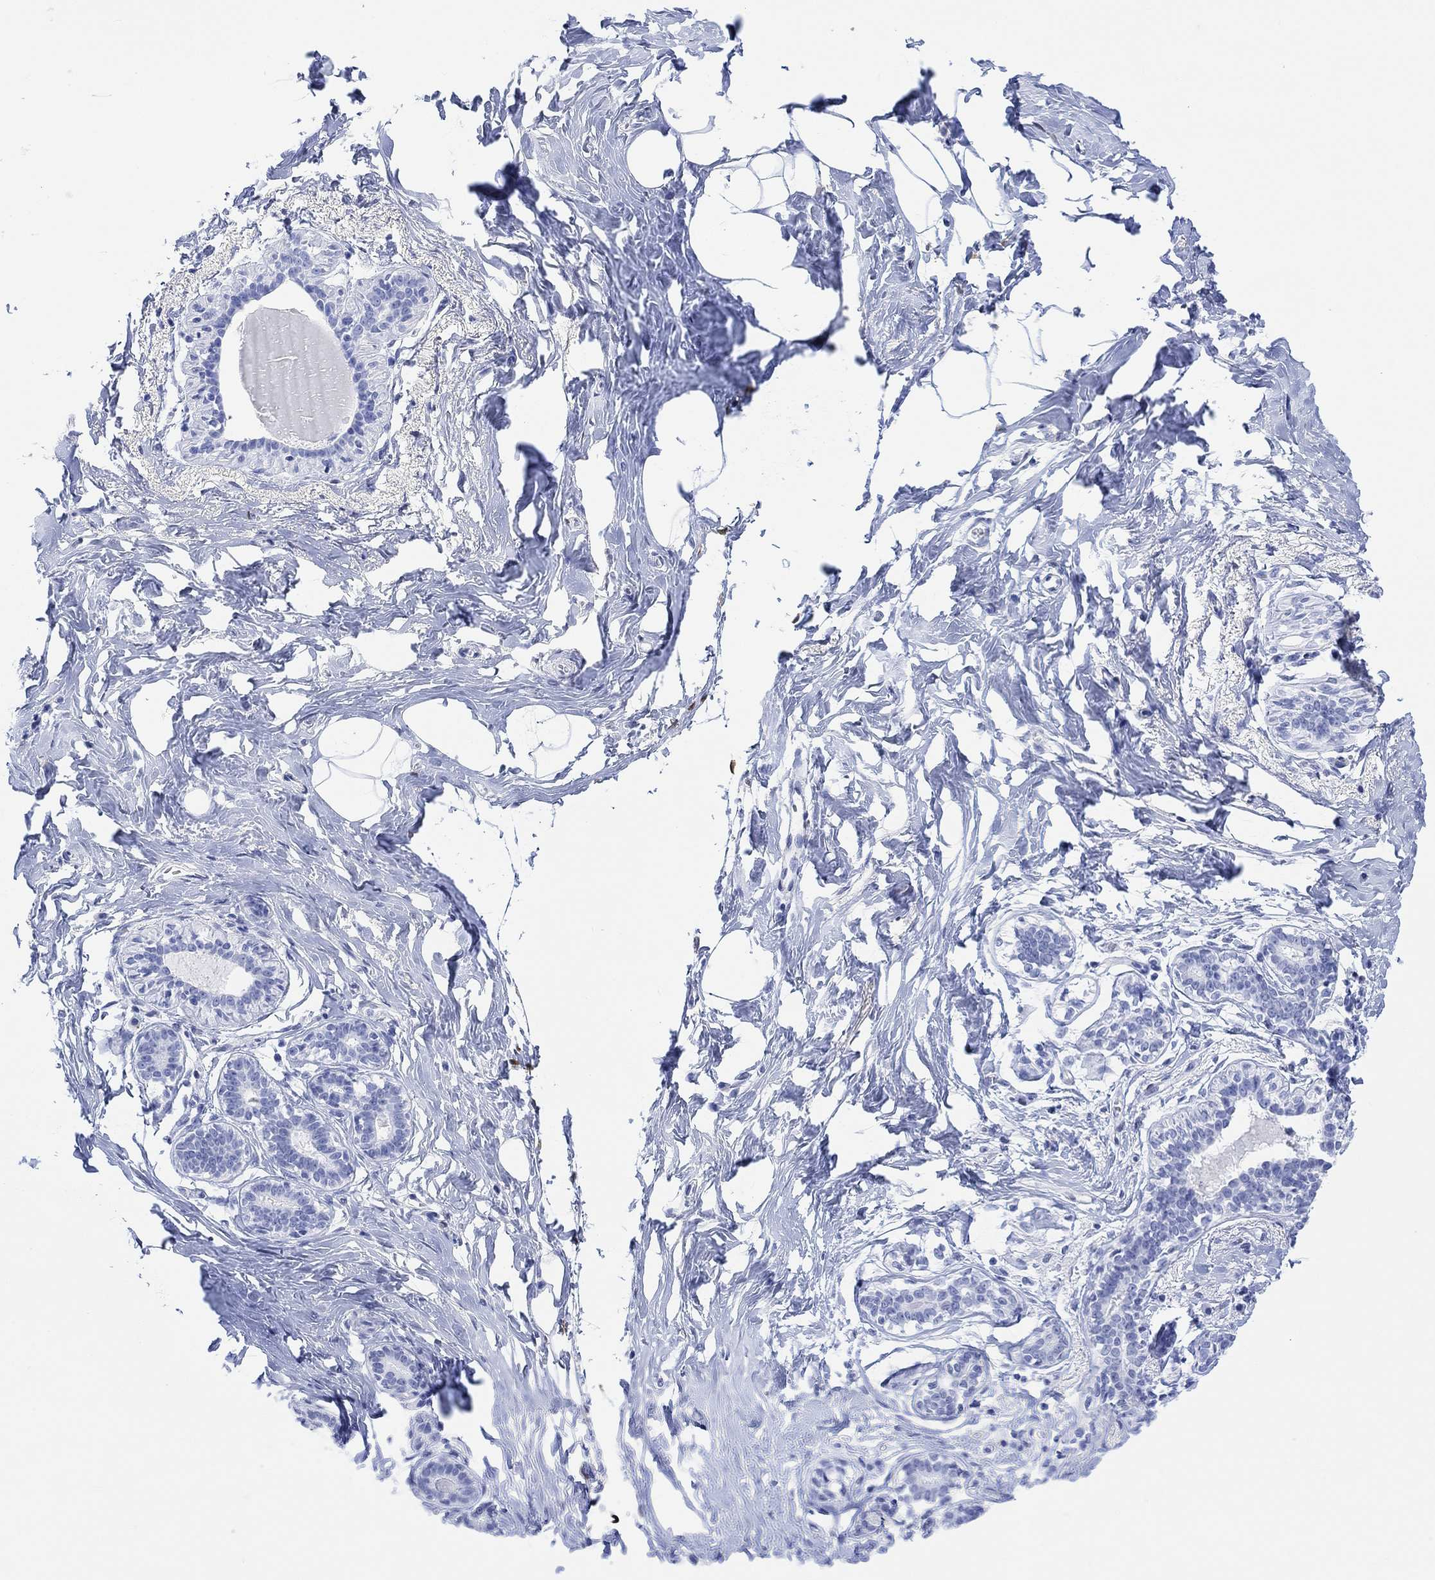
{"staining": {"intensity": "negative", "quantity": "none", "location": "none"}, "tissue": "breast", "cell_type": "Adipocytes", "image_type": "normal", "snomed": [{"axis": "morphology", "description": "Normal tissue, NOS"}, {"axis": "morphology", "description": "Lobular carcinoma, in situ"}, {"axis": "topography", "description": "Breast"}], "caption": "High power microscopy photomicrograph of an IHC micrograph of normal breast, revealing no significant positivity in adipocytes.", "gene": "TPPP3", "patient": {"sex": "female", "age": 35}}